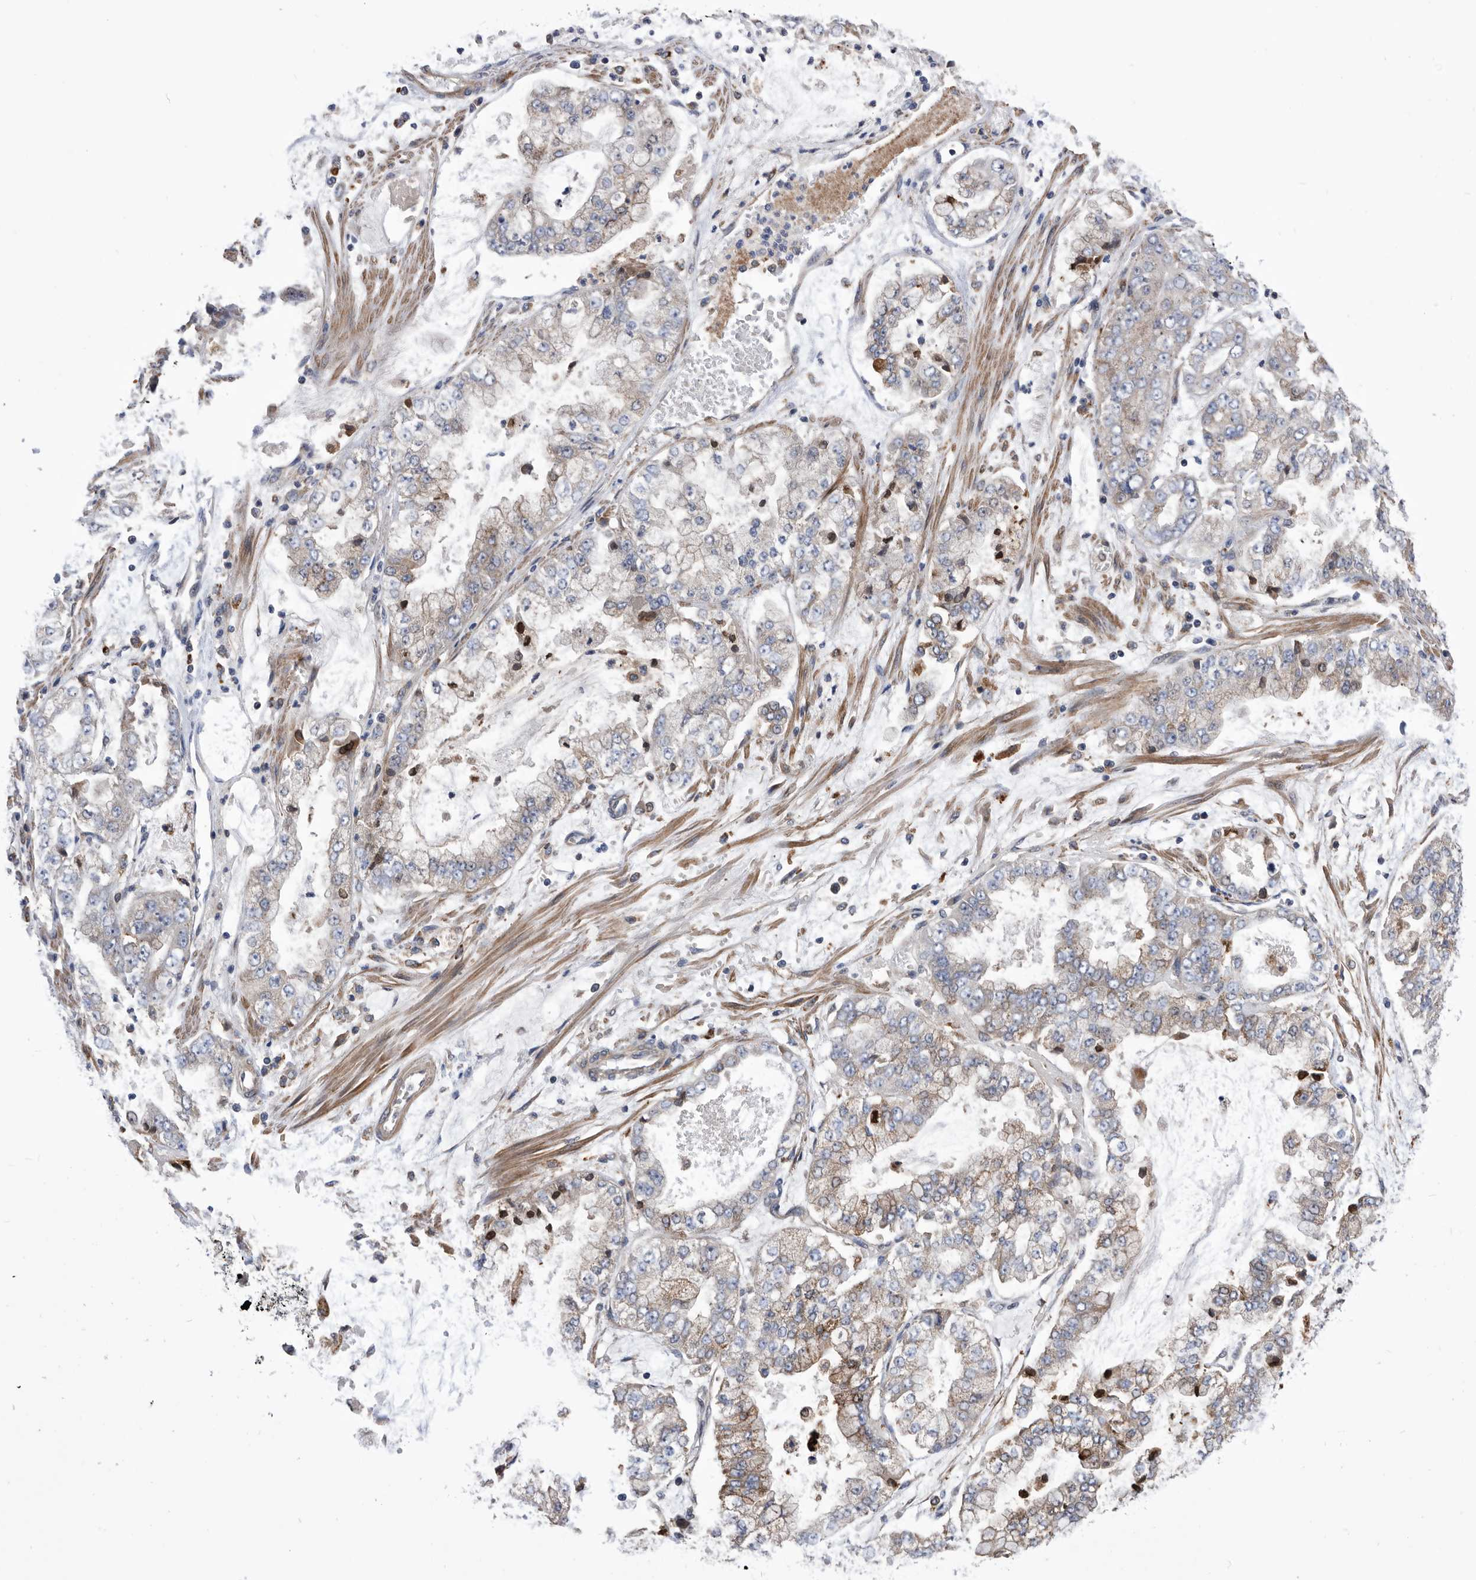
{"staining": {"intensity": "moderate", "quantity": "<25%", "location": "cytoplasmic/membranous"}, "tissue": "stomach cancer", "cell_type": "Tumor cells", "image_type": "cancer", "snomed": [{"axis": "morphology", "description": "Adenocarcinoma, NOS"}, {"axis": "topography", "description": "Stomach"}], "caption": "Immunohistochemistry of human stomach cancer reveals low levels of moderate cytoplasmic/membranous staining in approximately <25% of tumor cells. (DAB (3,3'-diaminobenzidine) = brown stain, brightfield microscopy at high magnification).", "gene": "BAIAP3", "patient": {"sex": "male", "age": 76}}